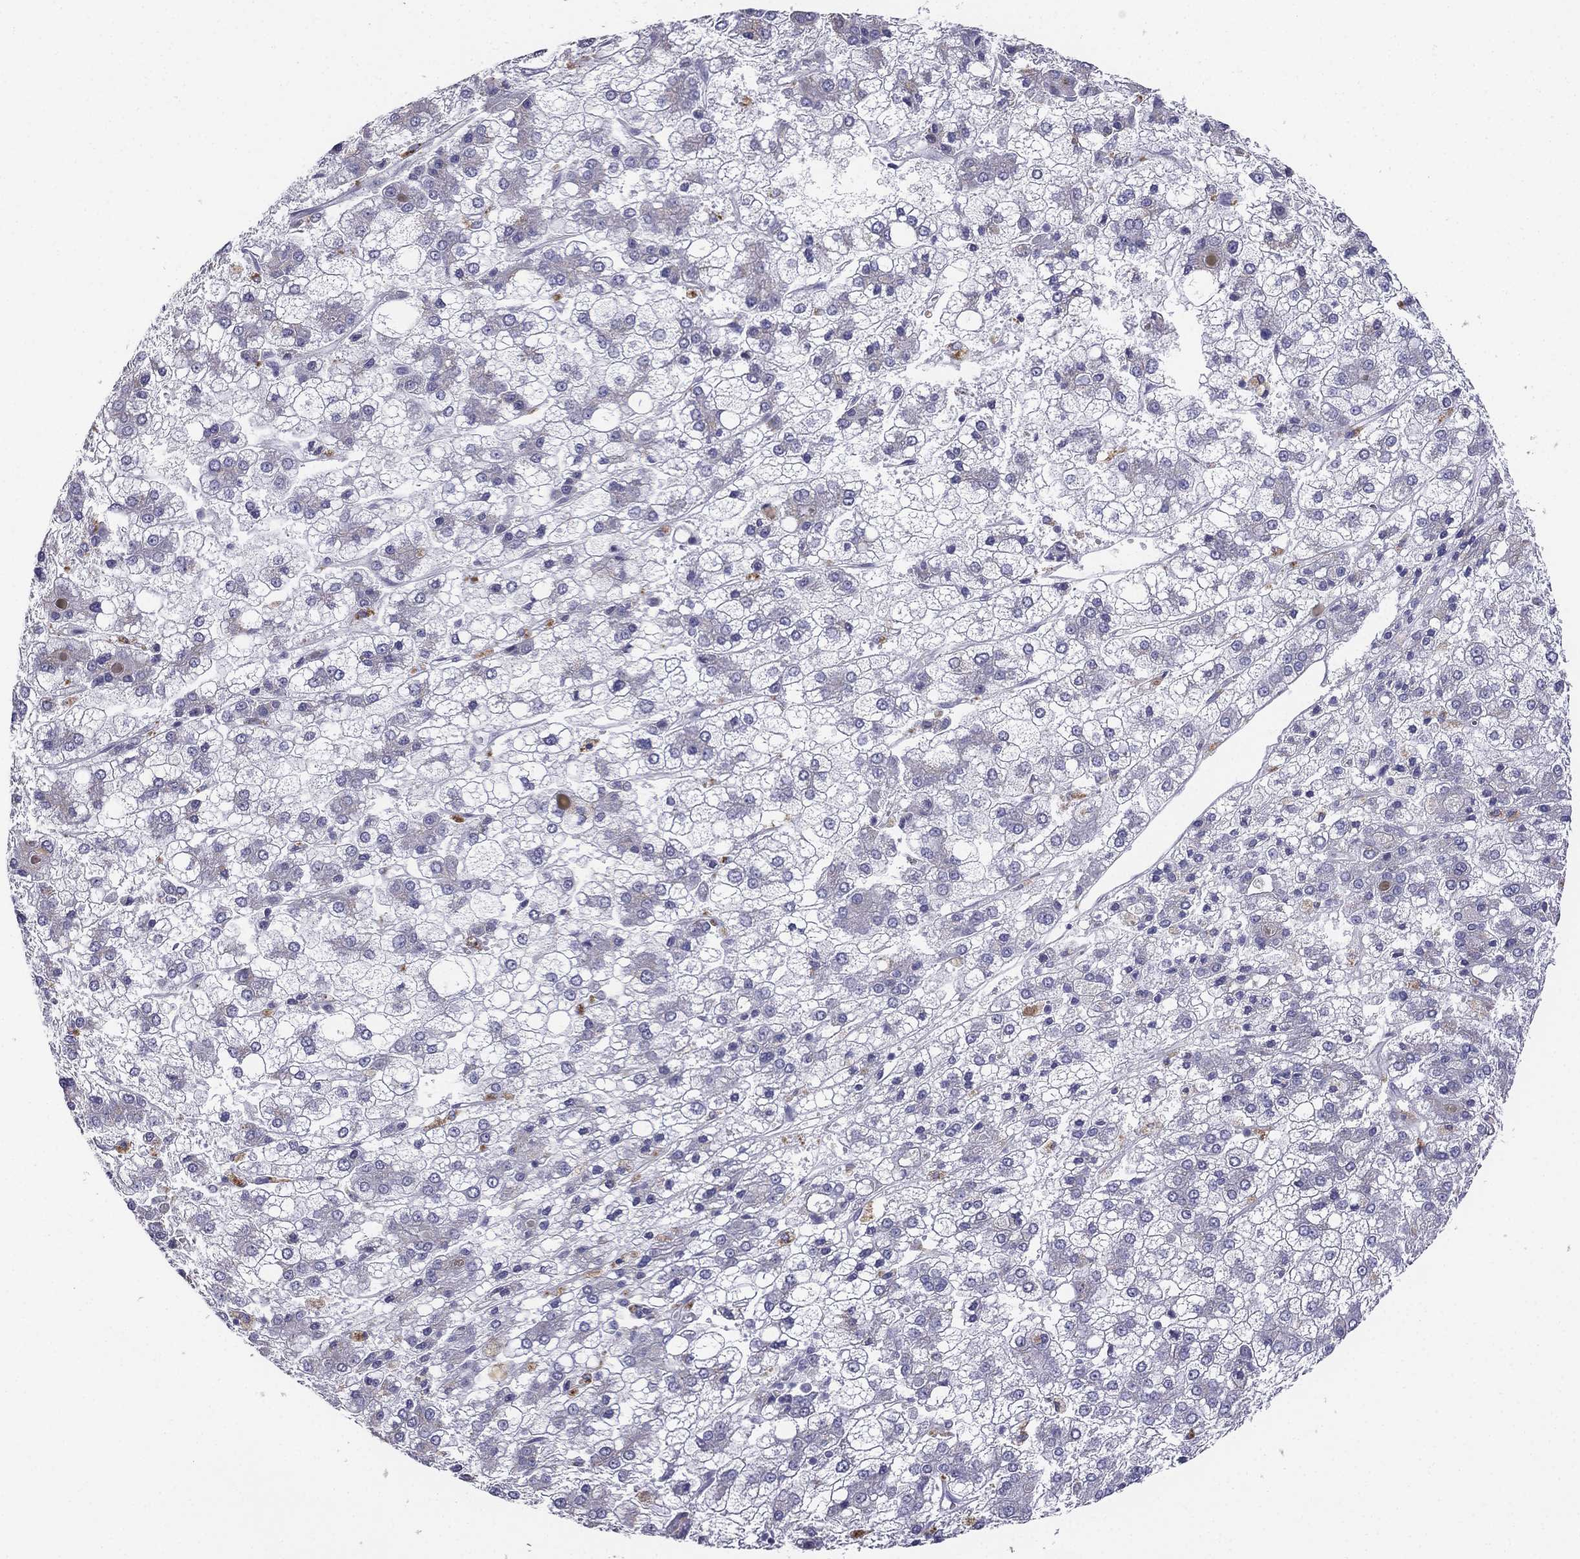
{"staining": {"intensity": "negative", "quantity": "none", "location": "none"}, "tissue": "liver cancer", "cell_type": "Tumor cells", "image_type": "cancer", "snomed": [{"axis": "morphology", "description": "Carcinoma, Hepatocellular, NOS"}, {"axis": "topography", "description": "Liver"}], "caption": "A high-resolution photomicrograph shows immunohistochemistry staining of liver hepatocellular carcinoma, which displays no significant positivity in tumor cells. Nuclei are stained in blue.", "gene": "ALOXE3", "patient": {"sex": "male", "age": 73}}